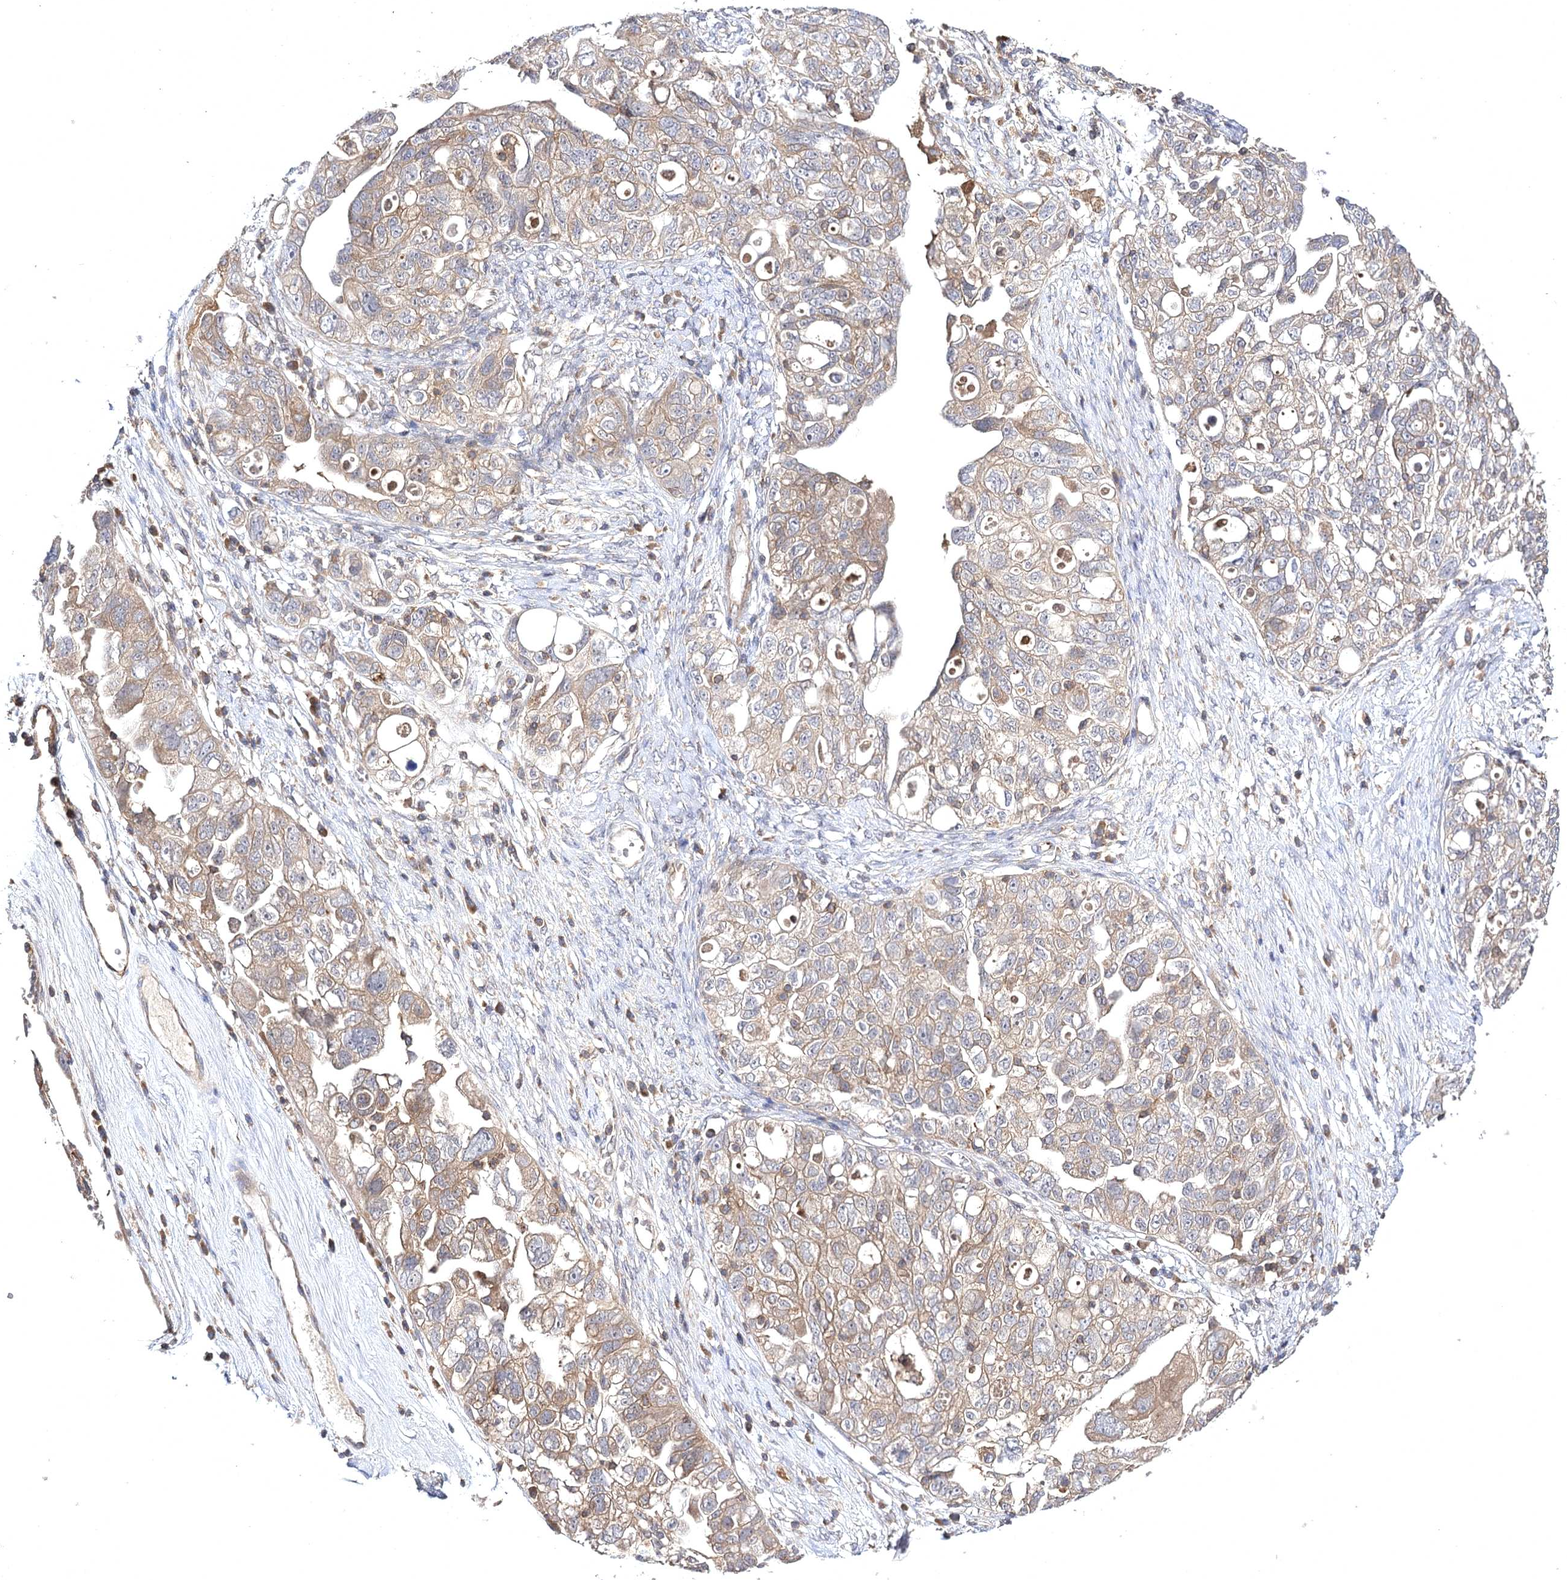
{"staining": {"intensity": "moderate", "quantity": ">75%", "location": "cytoplasmic/membranous"}, "tissue": "ovarian cancer", "cell_type": "Tumor cells", "image_type": "cancer", "snomed": [{"axis": "morphology", "description": "Carcinoma, NOS"}, {"axis": "morphology", "description": "Cystadenocarcinoma, serous, NOS"}, {"axis": "topography", "description": "Ovary"}], "caption": "IHC staining of ovarian serous cystadenocarcinoma, which shows medium levels of moderate cytoplasmic/membranous staining in about >75% of tumor cells indicating moderate cytoplasmic/membranous protein staining. The staining was performed using DAB (3,3'-diaminobenzidine) (brown) for protein detection and nuclei were counterstained in hematoxylin (blue).", "gene": "BCR", "patient": {"sex": "female", "age": 69}}